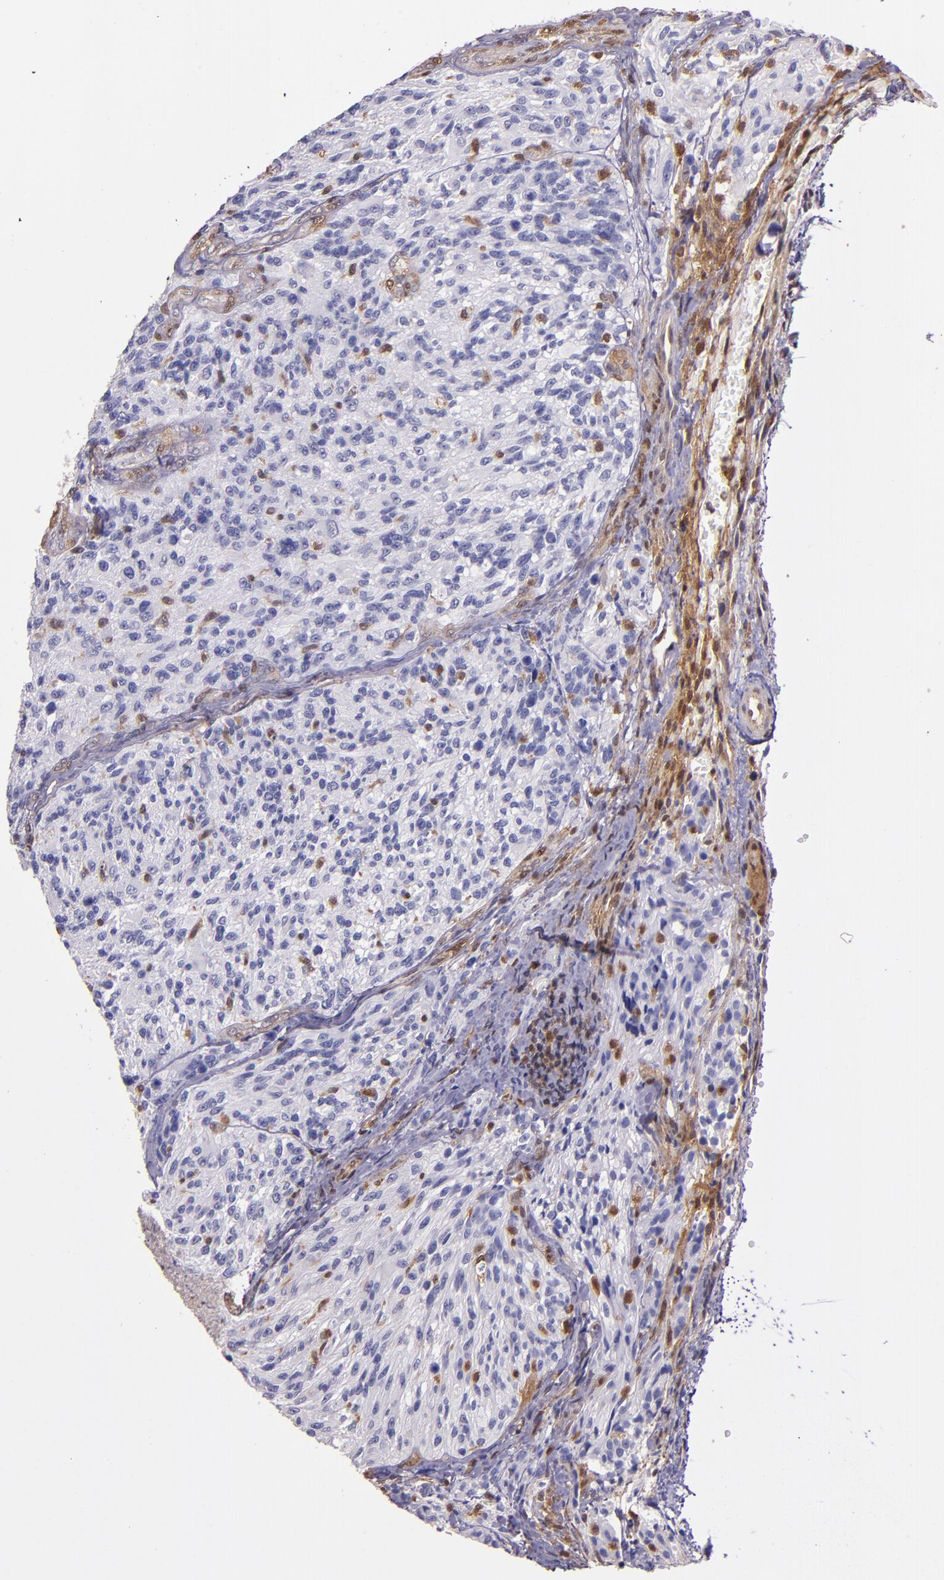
{"staining": {"intensity": "weak", "quantity": "<25%", "location": "cytoplasmic/membranous"}, "tissue": "glioma", "cell_type": "Tumor cells", "image_type": "cancer", "snomed": [{"axis": "morphology", "description": "Normal tissue, NOS"}, {"axis": "morphology", "description": "Glioma, malignant, High grade"}, {"axis": "topography", "description": "Cerebral cortex"}], "caption": "Photomicrograph shows no protein expression in tumor cells of glioma tissue.", "gene": "STAT6", "patient": {"sex": "male", "age": 56}}